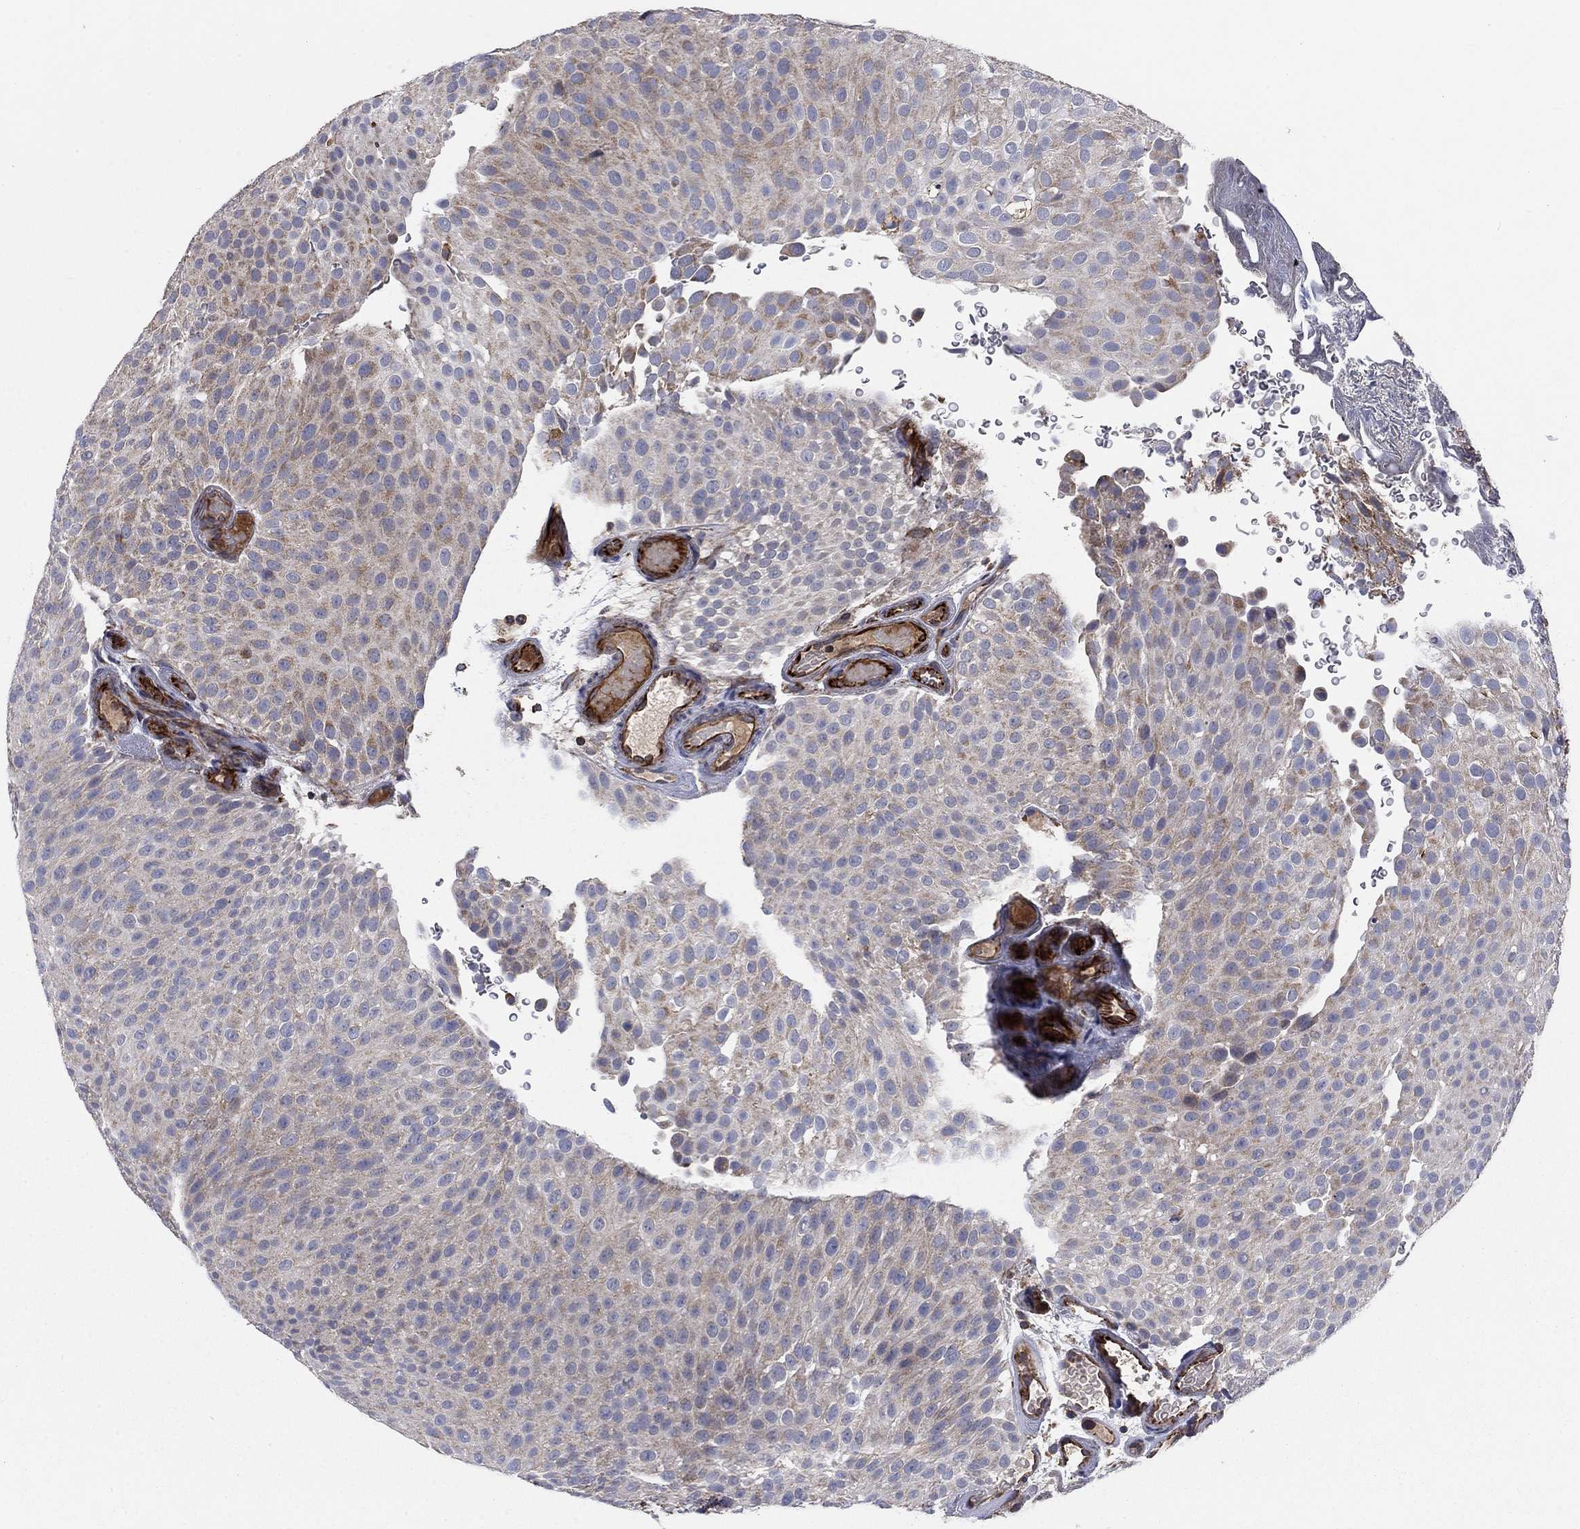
{"staining": {"intensity": "weak", "quantity": "25%-75%", "location": "cytoplasmic/membranous"}, "tissue": "urothelial cancer", "cell_type": "Tumor cells", "image_type": "cancer", "snomed": [{"axis": "morphology", "description": "Urothelial carcinoma, Low grade"}, {"axis": "topography", "description": "Urinary bladder"}], "caption": "Protein expression analysis of urothelial cancer demonstrates weak cytoplasmic/membranous positivity in approximately 25%-75% of tumor cells. (Stains: DAB in brown, nuclei in blue, Microscopy: brightfield microscopy at high magnification).", "gene": "NDUFC1", "patient": {"sex": "male", "age": 78}}